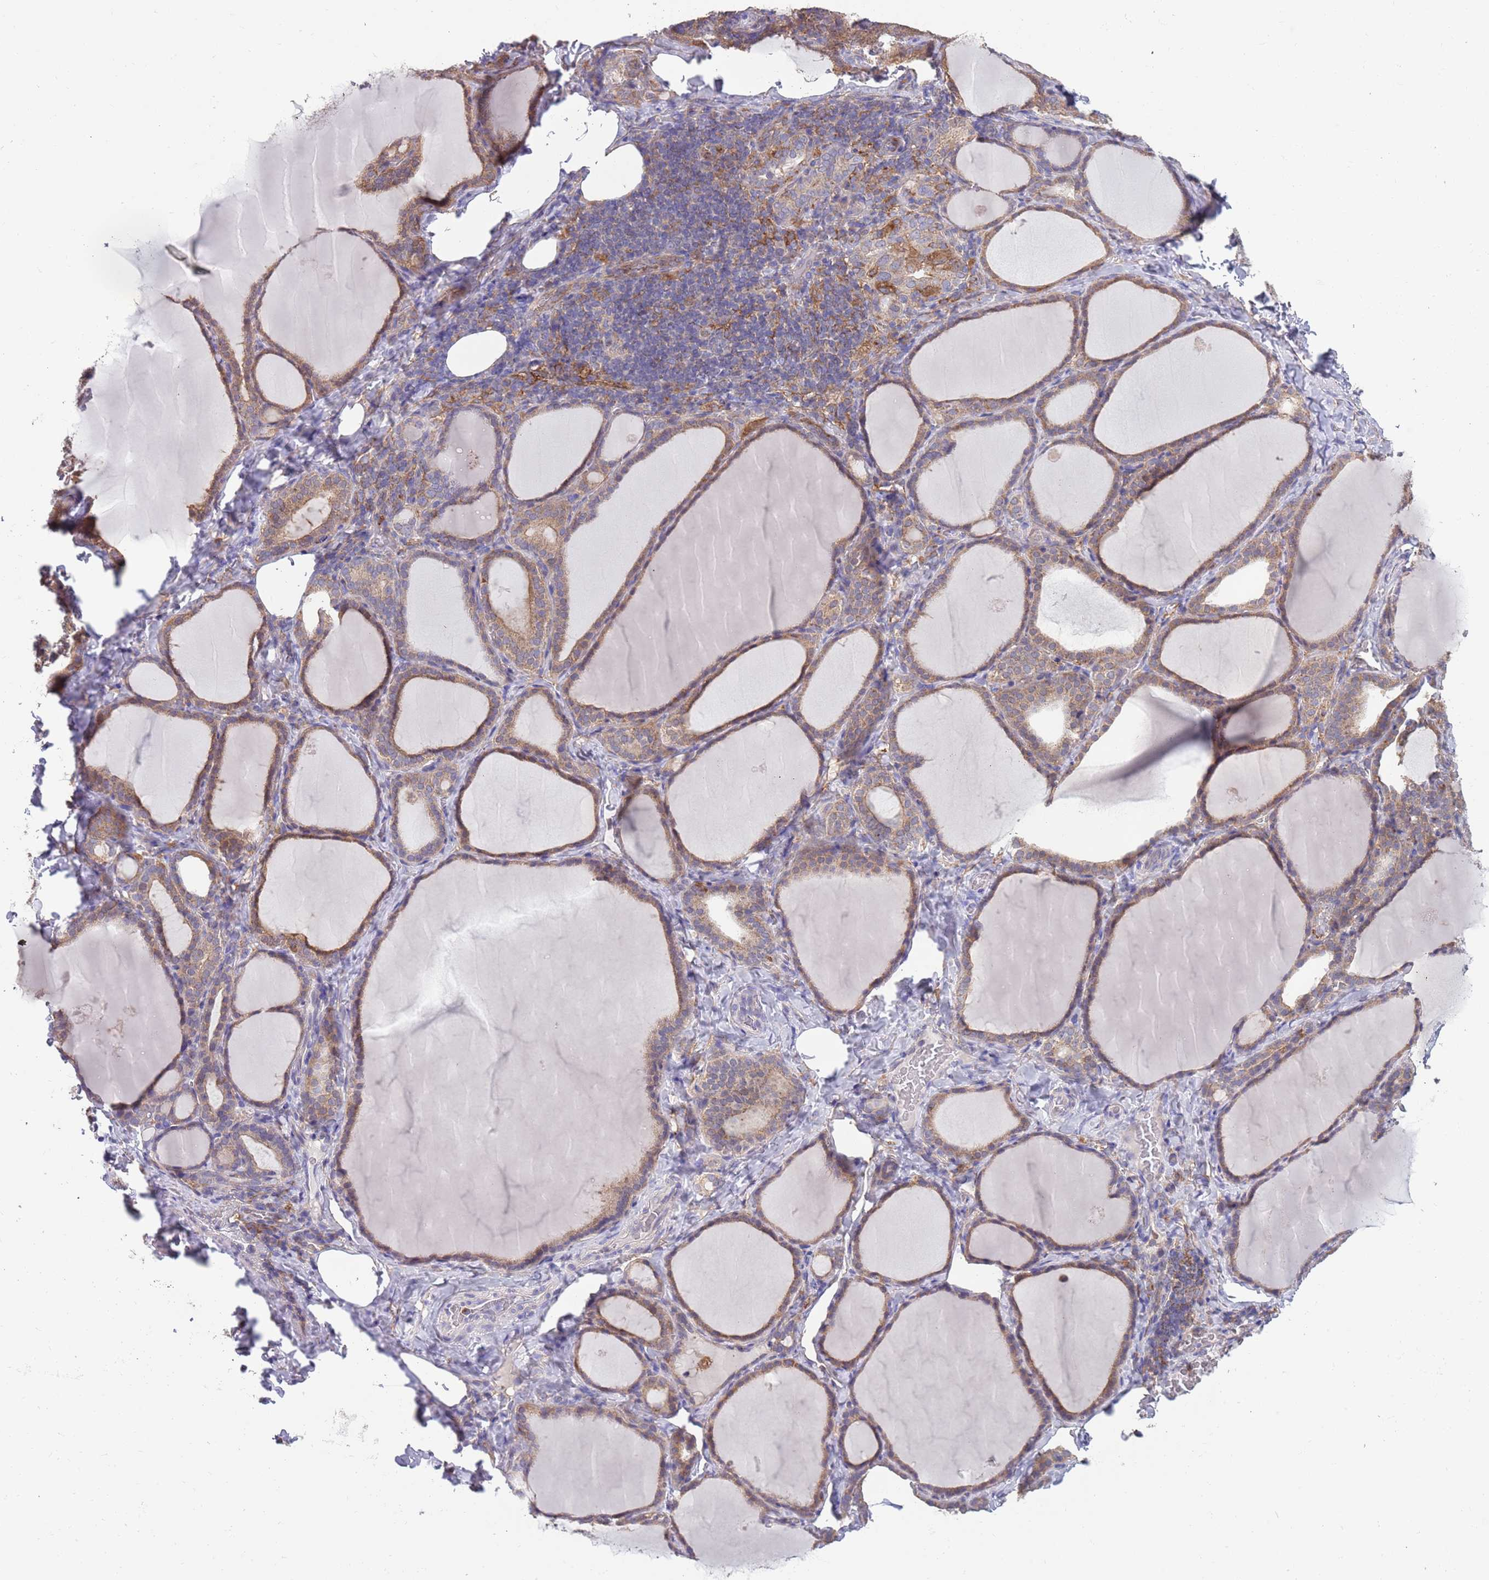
{"staining": {"intensity": "moderate", "quantity": ">75%", "location": "cytoplasmic/membranous"}, "tissue": "thyroid gland", "cell_type": "Glandular cells", "image_type": "normal", "snomed": [{"axis": "morphology", "description": "Normal tissue, NOS"}, {"axis": "topography", "description": "Thyroid gland"}], "caption": "Immunohistochemical staining of benign human thyroid gland exhibits medium levels of moderate cytoplasmic/membranous positivity in approximately >75% of glandular cells. Ihc stains the protein in brown and the nuclei are stained blue.", "gene": "DDT", "patient": {"sex": "female", "age": 39}}